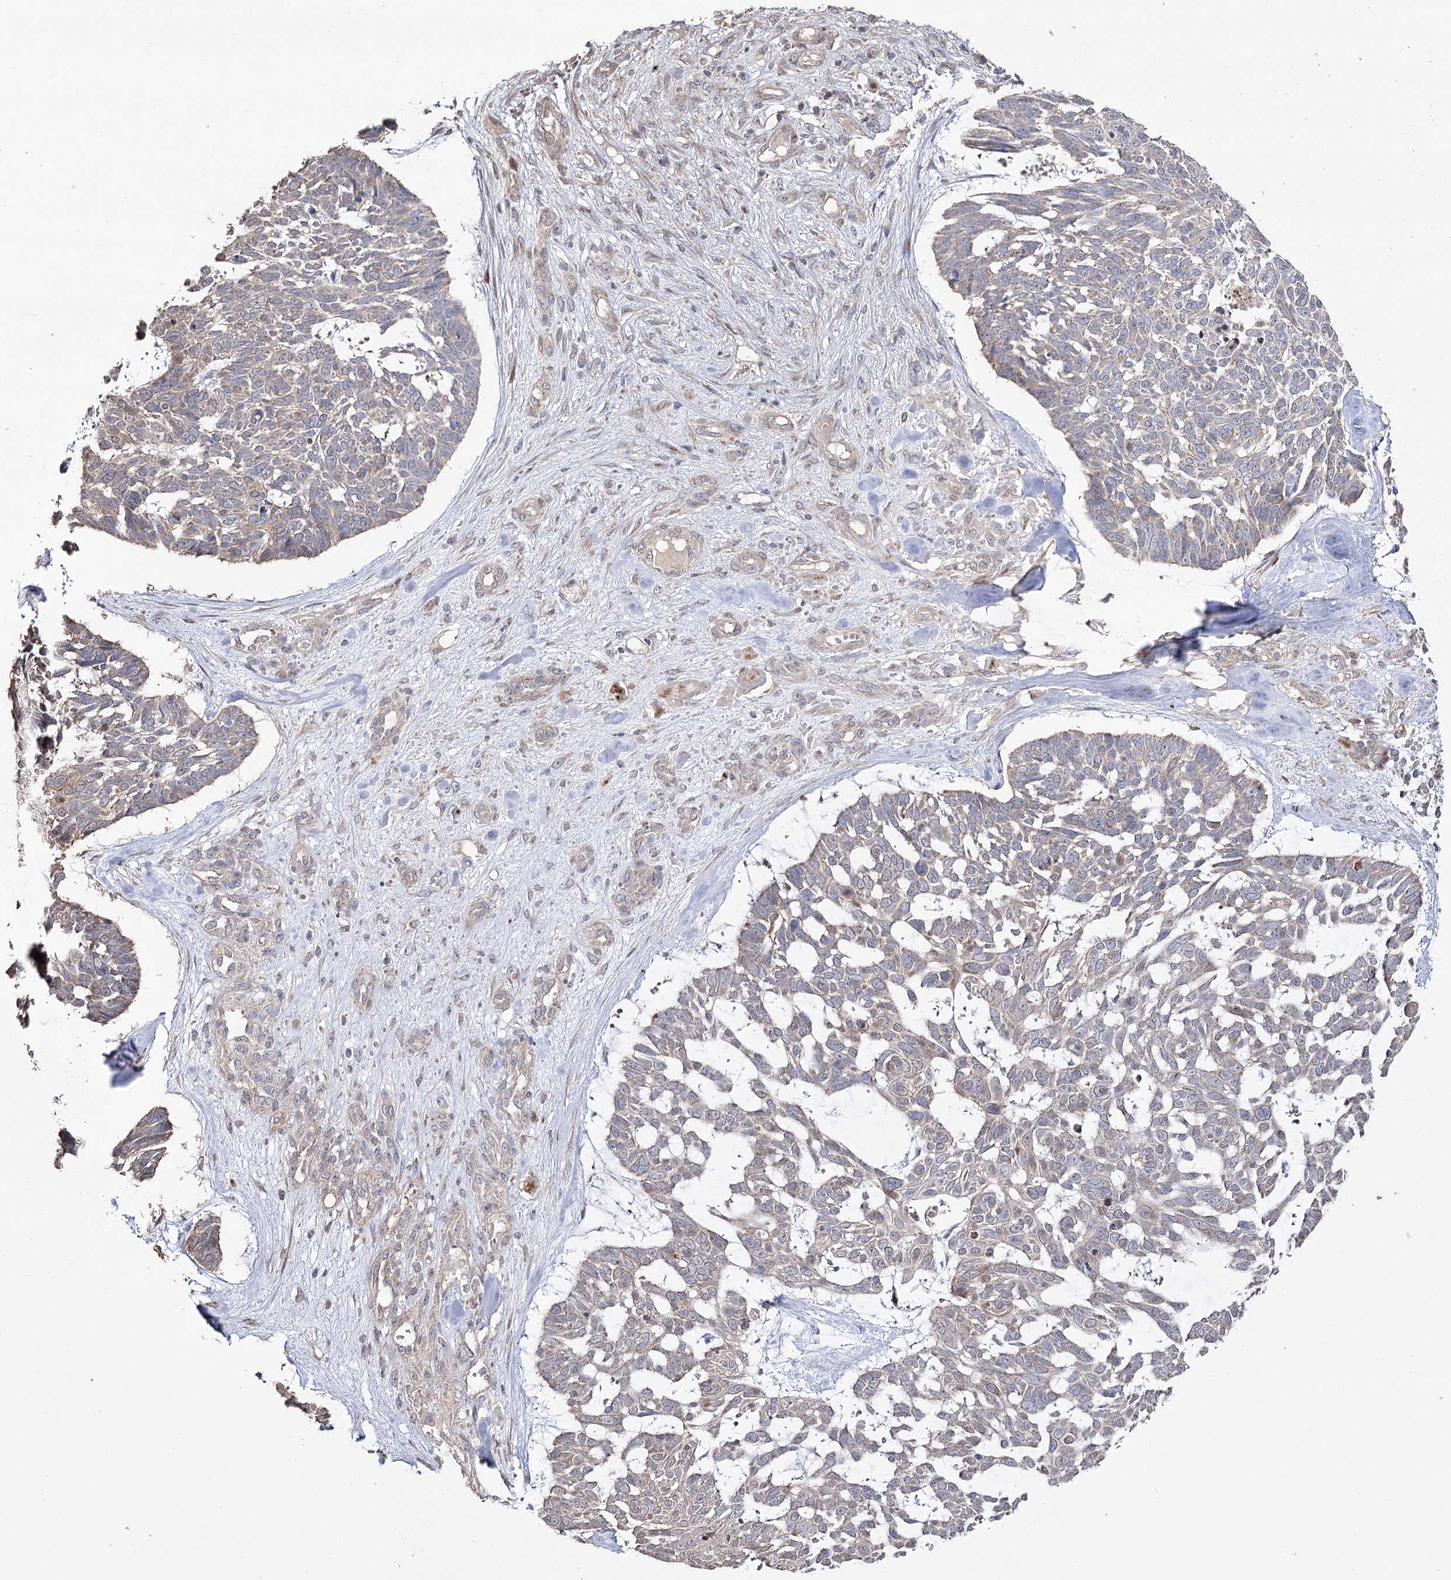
{"staining": {"intensity": "weak", "quantity": "<25%", "location": "cytoplasmic/membranous"}, "tissue": "skin cancer", "cell_type": "Tumor cells", "image_type": "cancer", "snomed": [{"axis": "morphology", "description": "Basal cell carcinoma"}, {"axis": "topography", "description": "Skin"}], "caption": "Immunohistochemistry (IHC) photomicrograph of neoplastic tissue: human skin cancer stained with DAB shows no significant protein positivity in tumor cells. (Stains: DAB immunohistochemistry (IHC) with hematoxylin counter stain, Microscopy: brightfield microscopy at high magnification).", "gene": "OBSL1", "patient": {"sex": "male", "age": 88}}